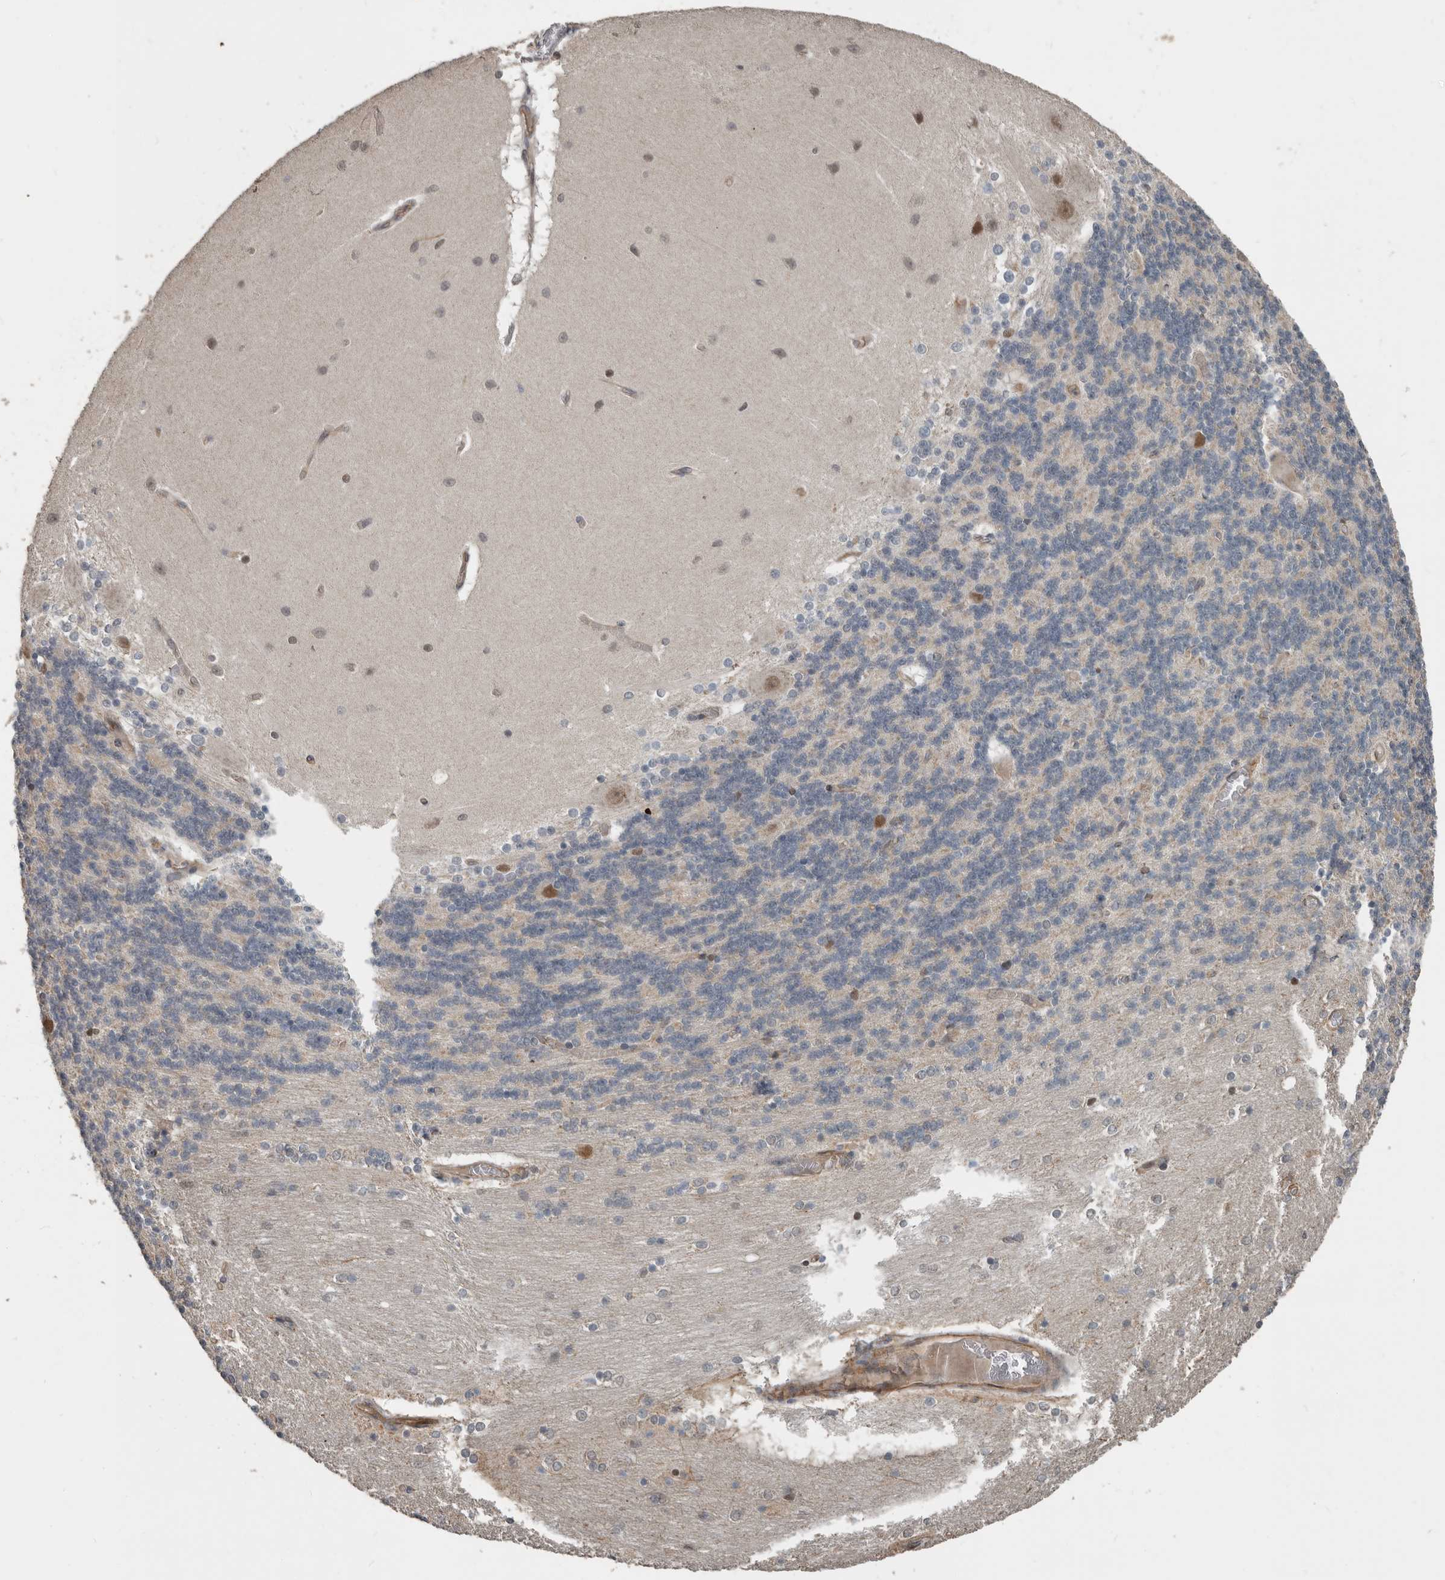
{"staining": {"intensity": "moderate", "quantity": "25%-75%", "location": "cytoplasmic/membranous"}, "tissue": "cerebellum", "cell_type": "Cells in granular layer", "image_type": "normal", "snomed": [{"axis": "morphology", "description": "Normal tissue, NOS"}, {"axis": "topography", "description": "Cerebellum"}], "caption": "About 25%-75% of cells in granular layer in benign human cerebellum display moderate cytoplasmic/membranous protein expression as visualized by brown immunohistochemical staining.", "gene": "YOD1", "patient": {"sex": "female", "age": 54}}